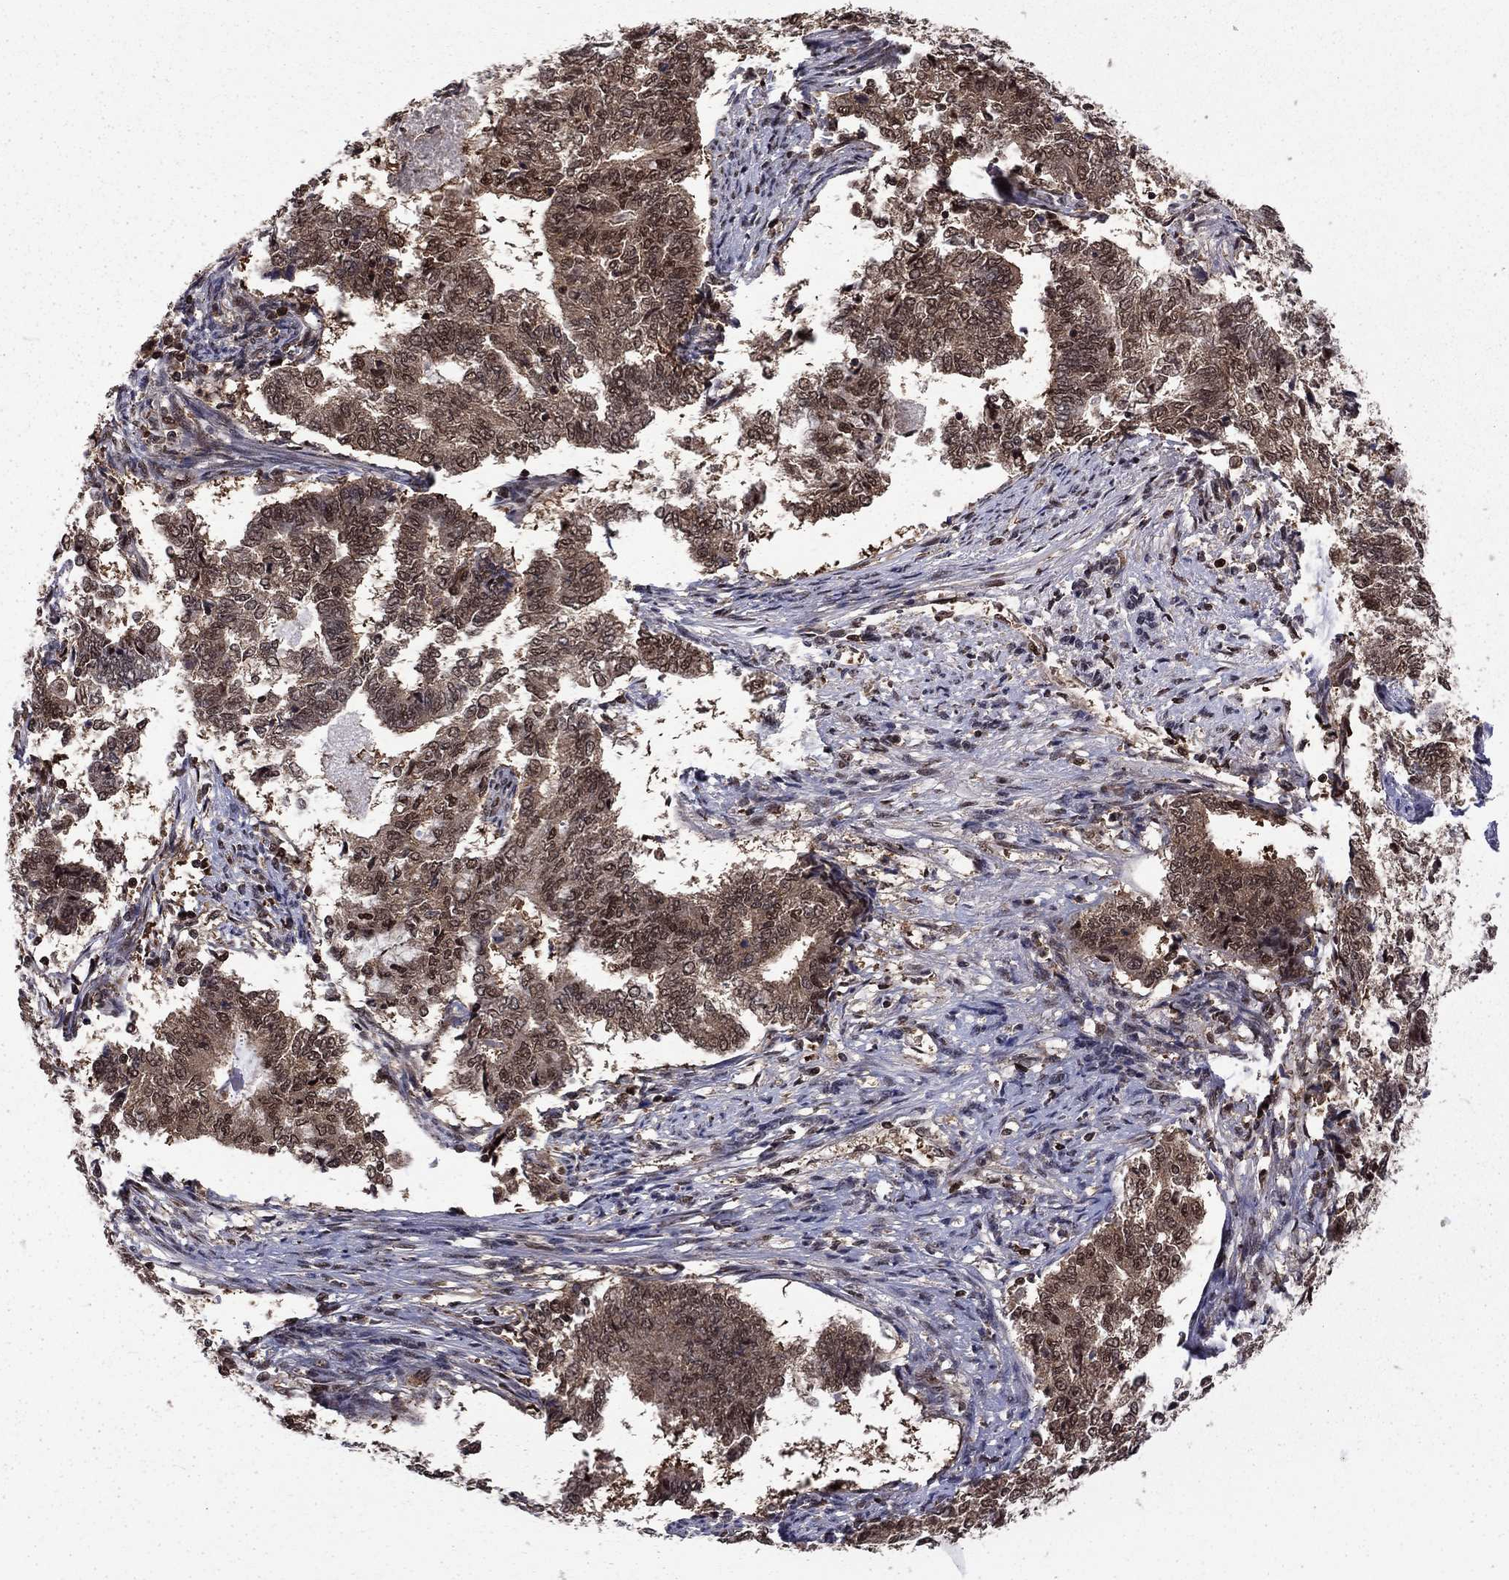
{"staining": {"intensity": "moderate", "quantity": "25%-75%", "location": "cytoplasmic/membranous,nuclear"}, "tissue": "endometrial cancer", "cell_type": "Tumor cells", "image_type": "cancer", "snomed": [{"axis": "morphology", "description": "Adenocarcinoma, NOS"}, {"axis": "topography", "description": "Endometrium"}], "caption": "Endometrial cancer stained for a protein (brown) displays moderate cytoplasmic/membranous and nuclear positive positivity in about 25%-75% of tumor cells.", "gene": "PSMD2", "patient": {"sex": "female", "age": 65}}